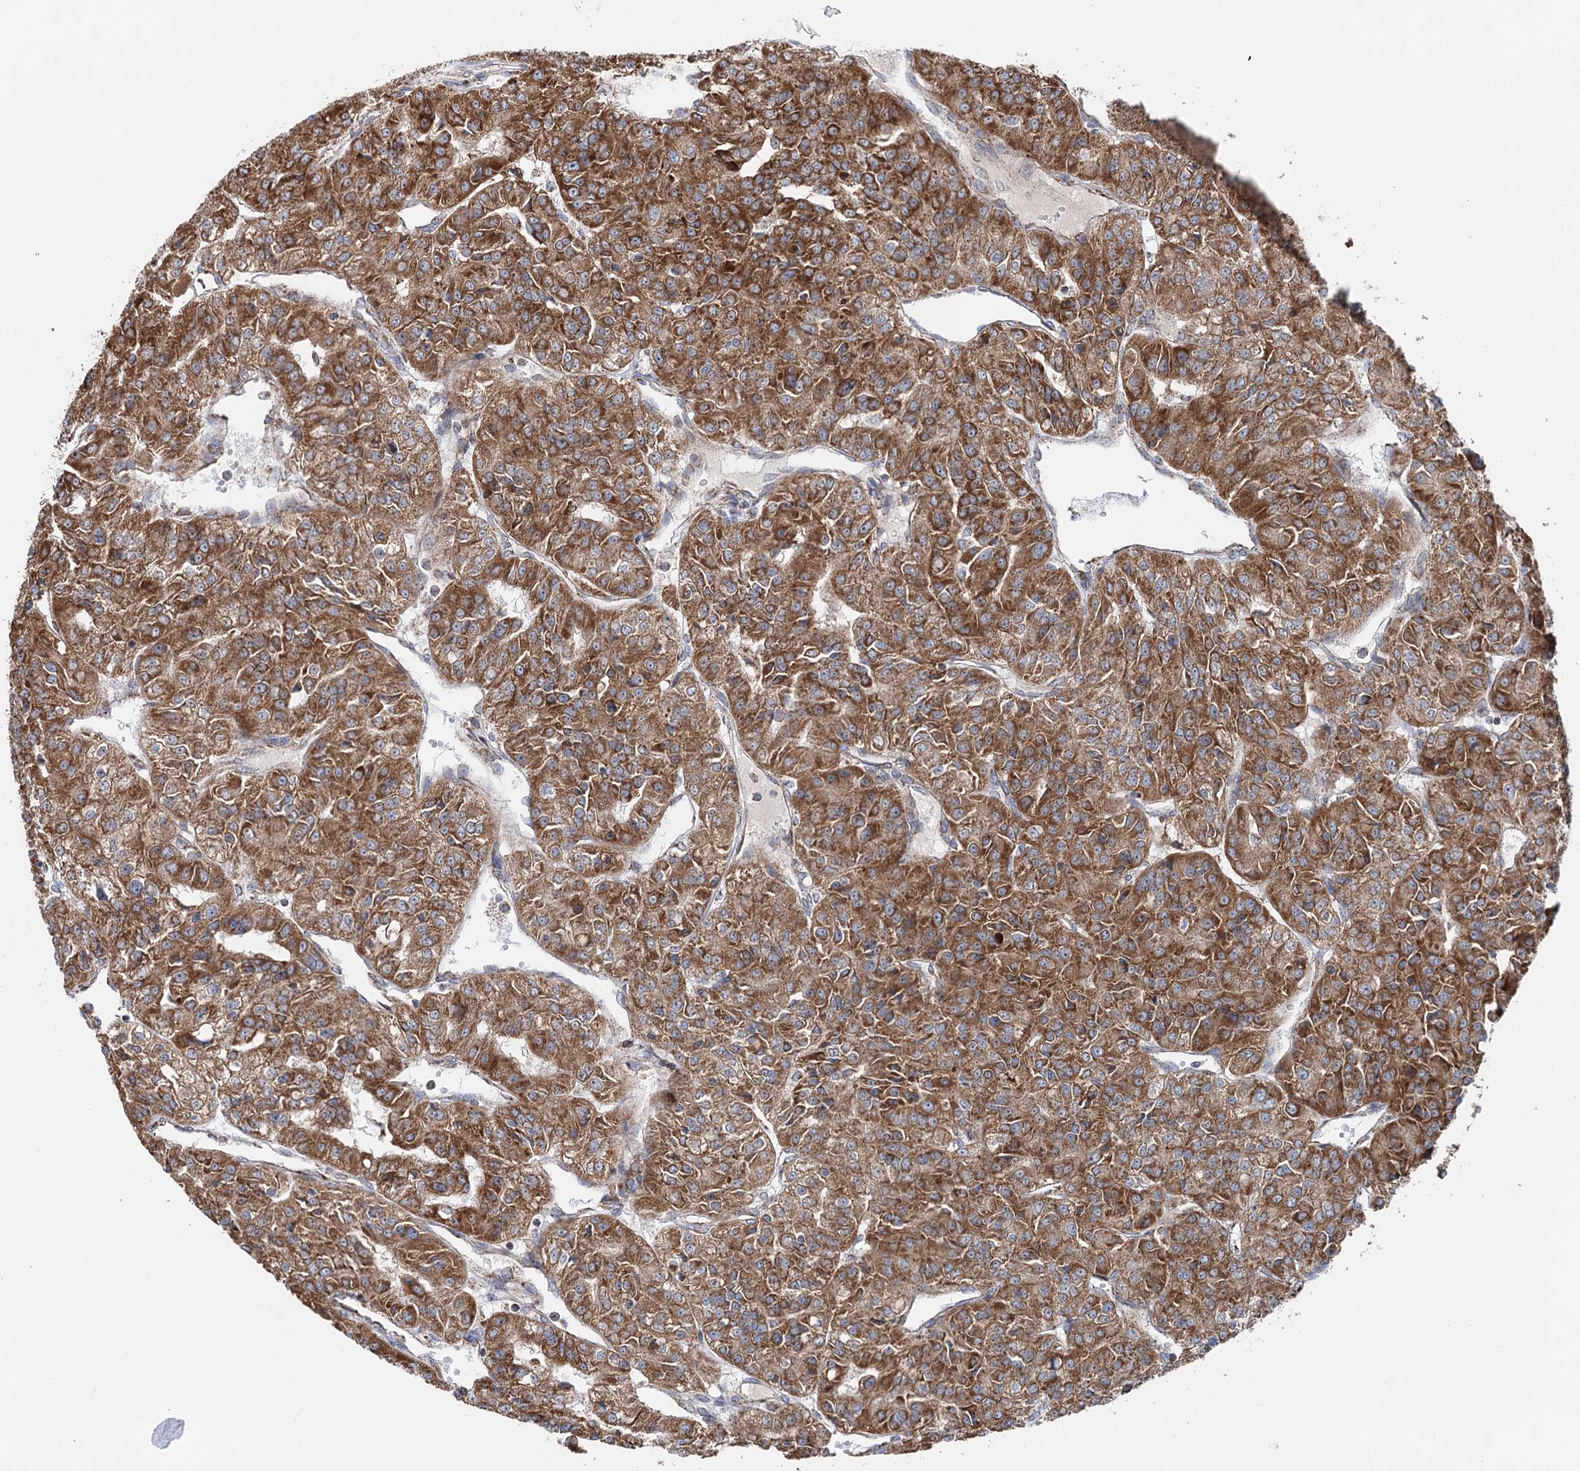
{"staining": {"intensity": "moderate", "quantity": ">75%", "location": "cytoplasmic/membranous"}, "tissue": "renal cancer", "cell_type": "Tumor cells", "image_type": "cancer", "snomed": [{"axis": "morphology", "description": "Adenocarcinoma, NOS"}, {"axis": "topography", "description": "Kidney"}], "caption": "A brown stain shows moderate cytoplasmic/membranous staining of a protein in renal cancer tumor cells. (DAB IHC with brightfield microscopy, high magnification).", "gene": "MSANTD2", "patient": {"sex": "female", "age": 63}}